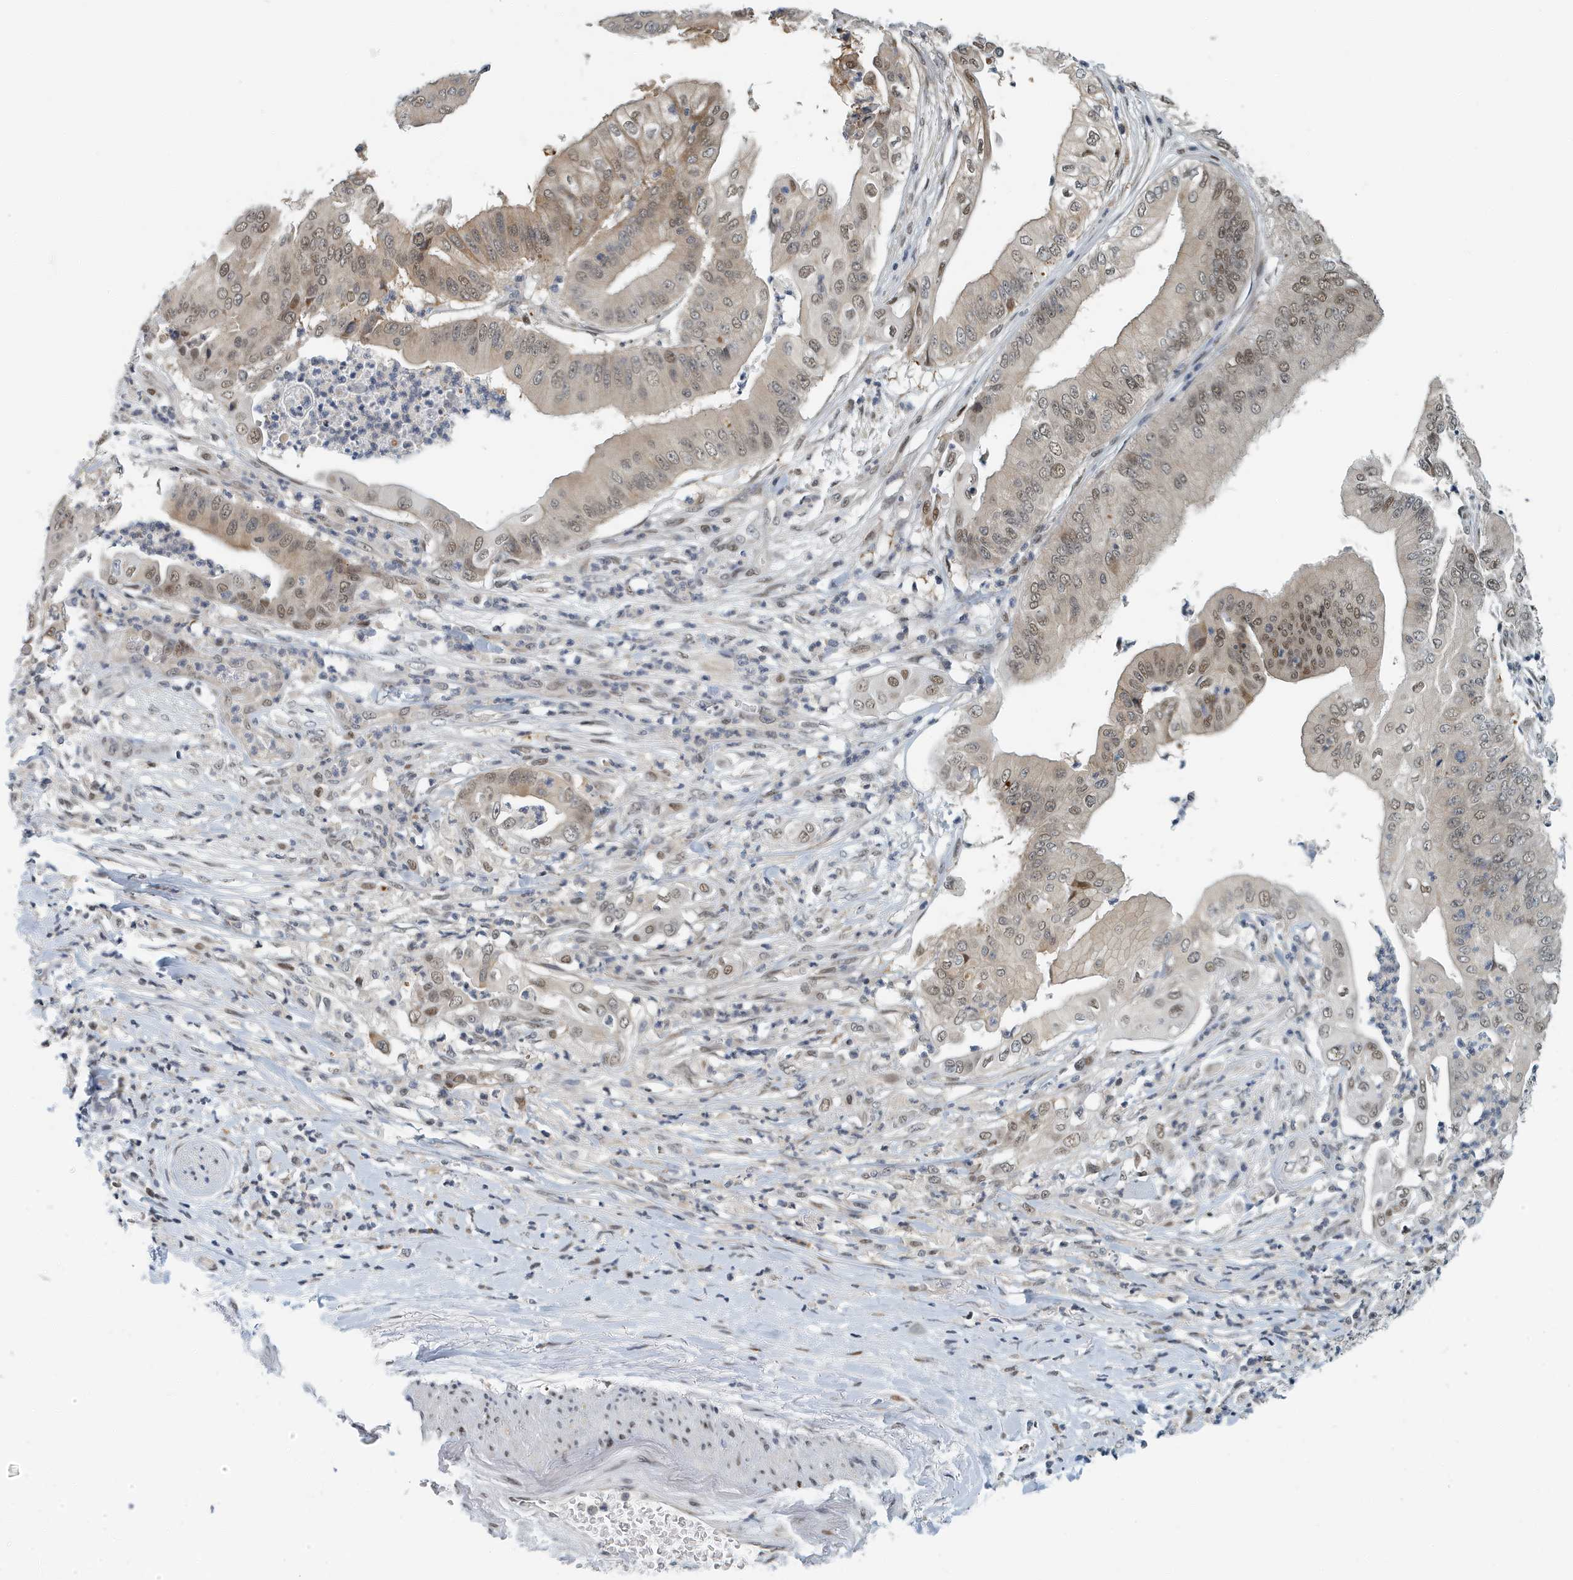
{"staining": {"intensity": "moderate", "quantity": ">75%", "location": "cytoplasmic/membranous,nuclear"}, "tissue": "pancreatic cancer", "cell_type": "Tumor cells", "image_type": "cancer", "snomed": [{"axis": "morphology", "description": "Adenocarcinoma, NOS"}, {"axis": "topography", "description": "Pancreas"}], "caption": "An immunohistochemistry (IHC) photomicrograph of neoplastic tissue is shown. Protein staining in brown labels moderate cytoplasmic/membranous and nuclear positivity in pancreatic cancer (adenocarcinoma) within tumor cells. Using DAB (brown) and hematoxylin (blue) stains, captured at high magnification using brightfield microscopy.", "gene": "KIF15", "patient": {"sex": "female", "age": 77}}